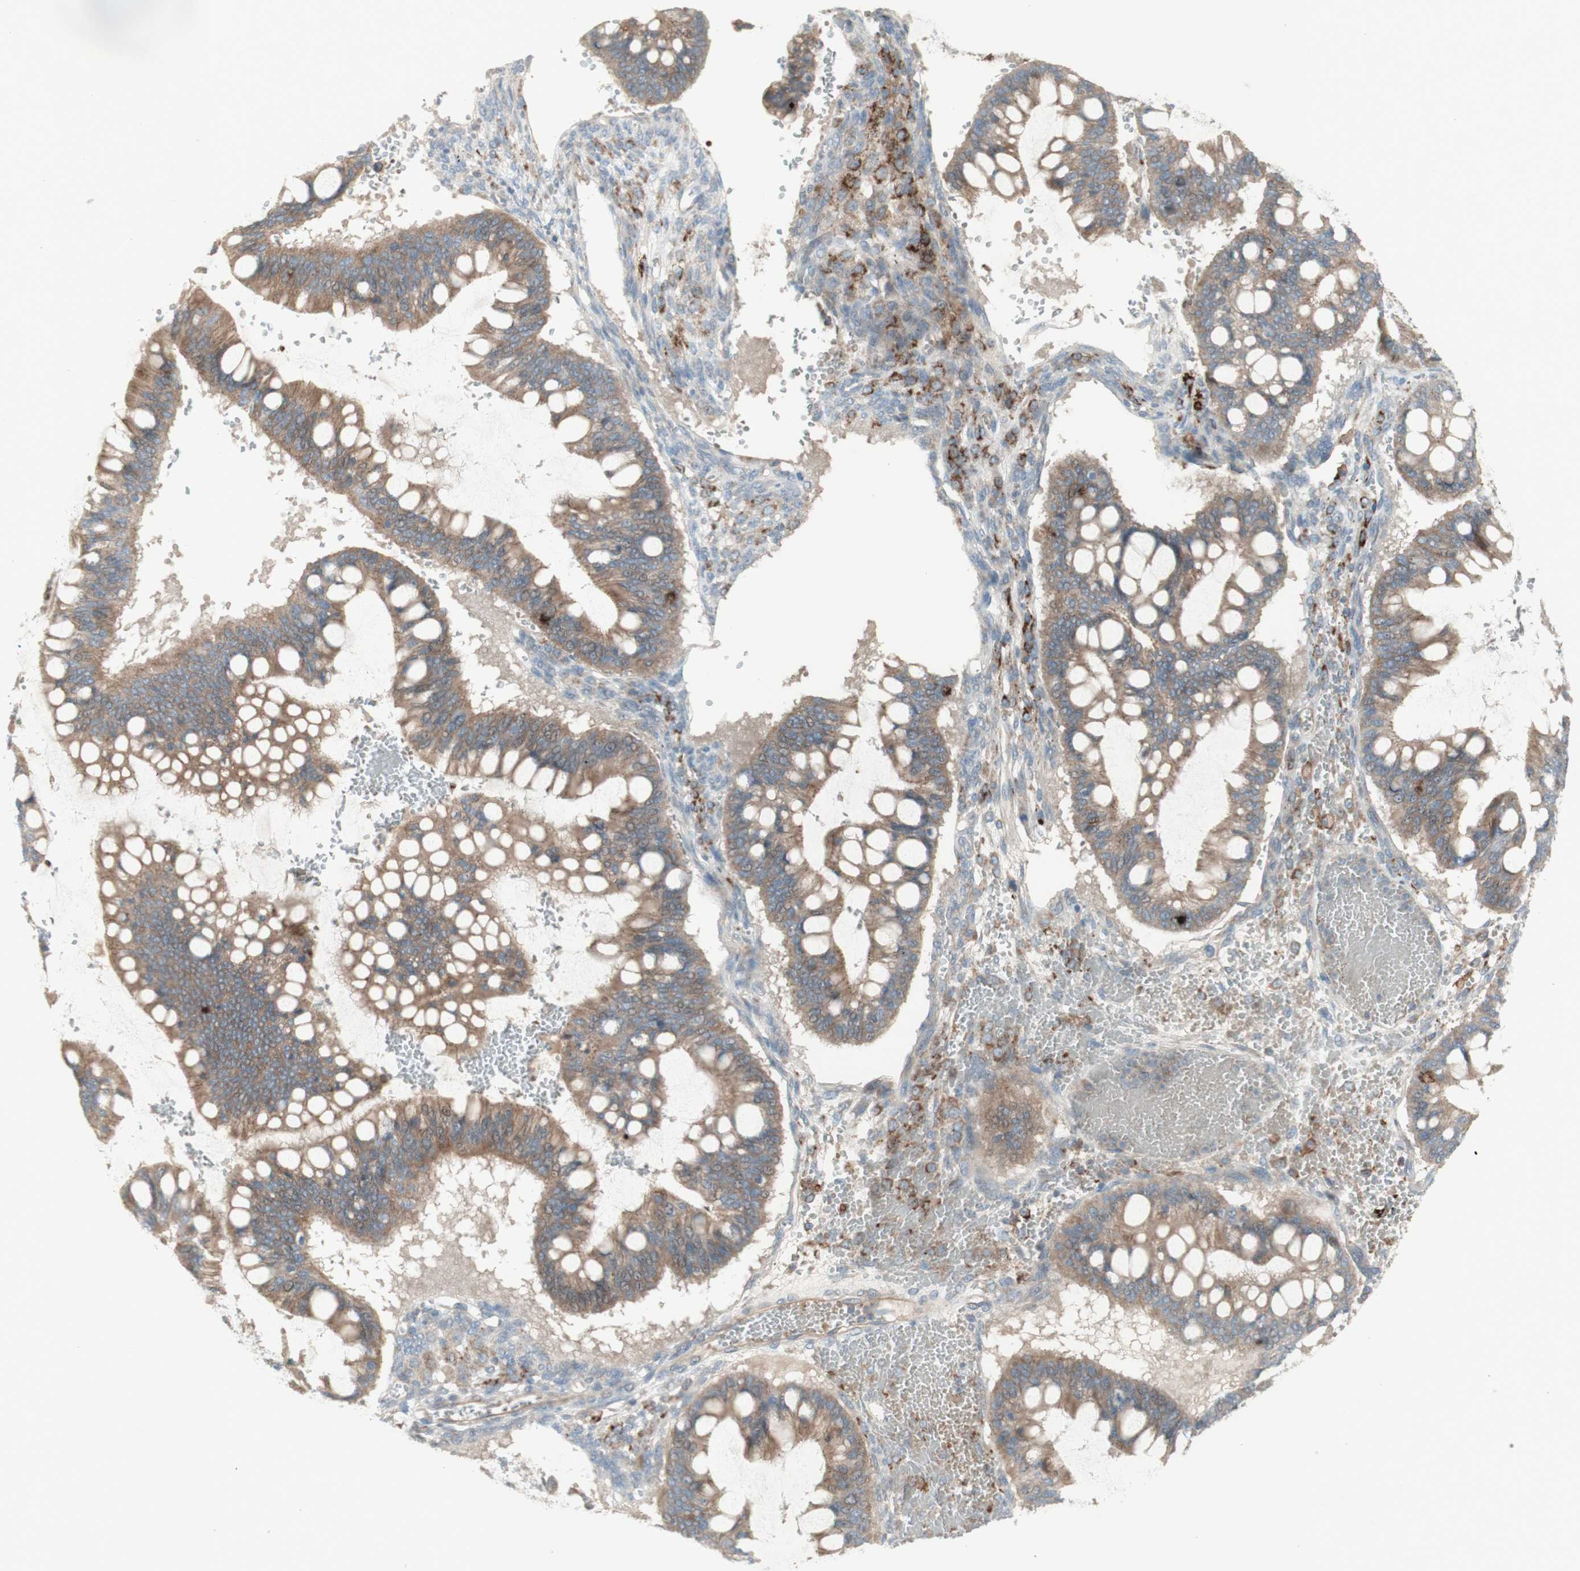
{"staining": {"intensity": "moderate", "quantity": ">75%", "location": "cytoplasmic/membranous"}, "tissue": "ovarian cancer", "cell_type": "Tumor cells", "image_type": "cancer", "snomed": [{"axis": "morphology", "description": "Cystadenocarcinoma, mucinous, NOS"}, {"axis": "topography", "description": "Ovary"}], "caption": "Tumor cells demonstrate medium levels of moderate cytoplasmic/membranous staining in approximately >75% of cells in human ovarian cancer. The staining was performed using DAB (3,3'-diaminobenzidine) to visualize the protein expression in brown, while the nuclei were stained in blue with hematoxylin (Magnification: 20x).", "gene": "PTGER4", "patient": {"sex": "female", "age": 73}}